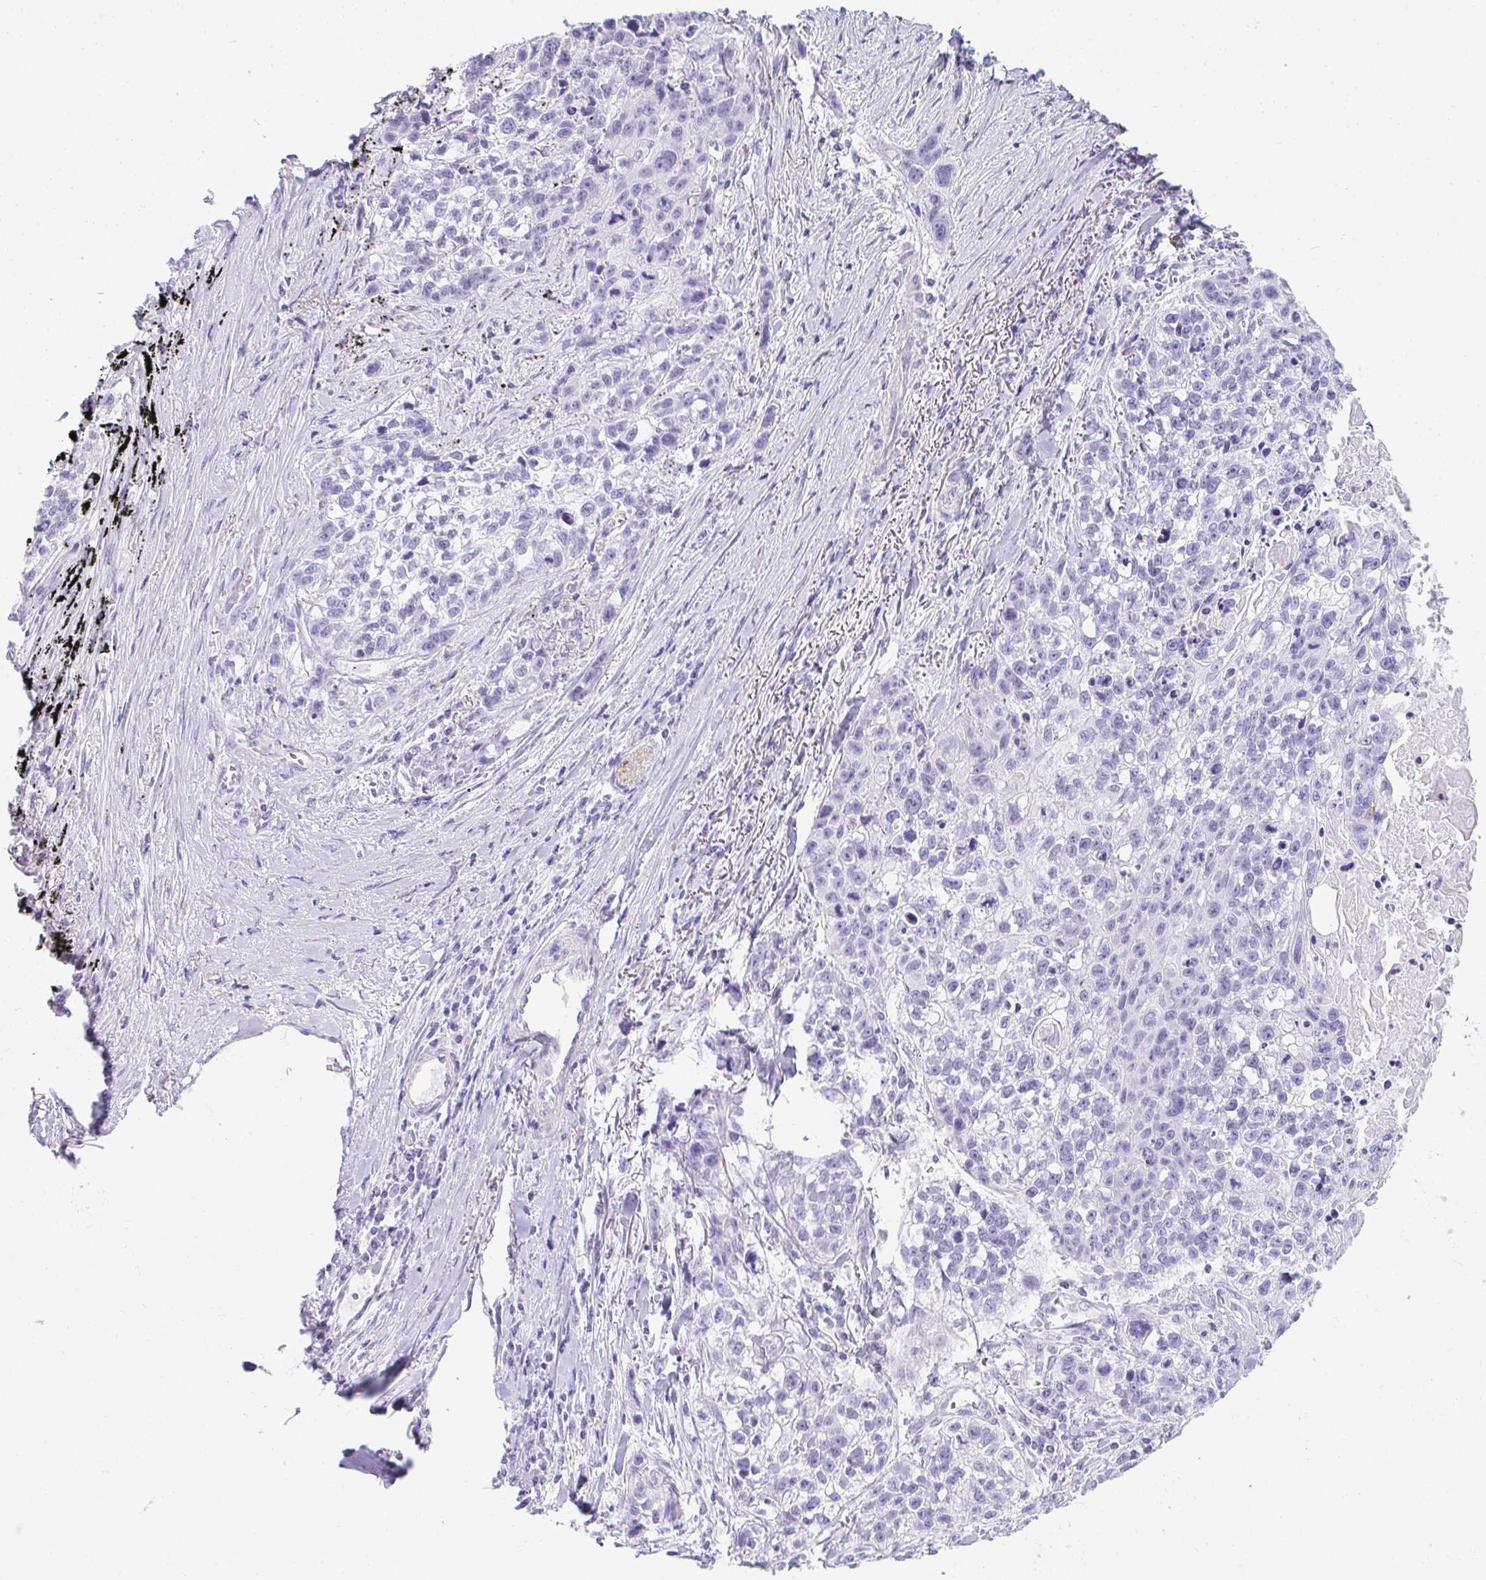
{"staining": {"intensity": "negative", "quantity": "none", "location": "none"}, "tissue": "lung cancer", "cell_type": "Tumor cells", "image_type": "cancer", "snomed": [{"axis": "morphology", "description": "Squamous cell carcinoma, NOS"}, {"axis": "topography", "description": "Lung"}], "caption": "An image of human lung cancer (squamous cell carcinoma) is negative for staining in tumor cells. (Brightfield microscopy of DAB (3,3'-diaminobenzidine) immunohistochemistry (IHC) at high magnification).", "gene": "PRND", "patient": {"sex": "male", "age": 74}}